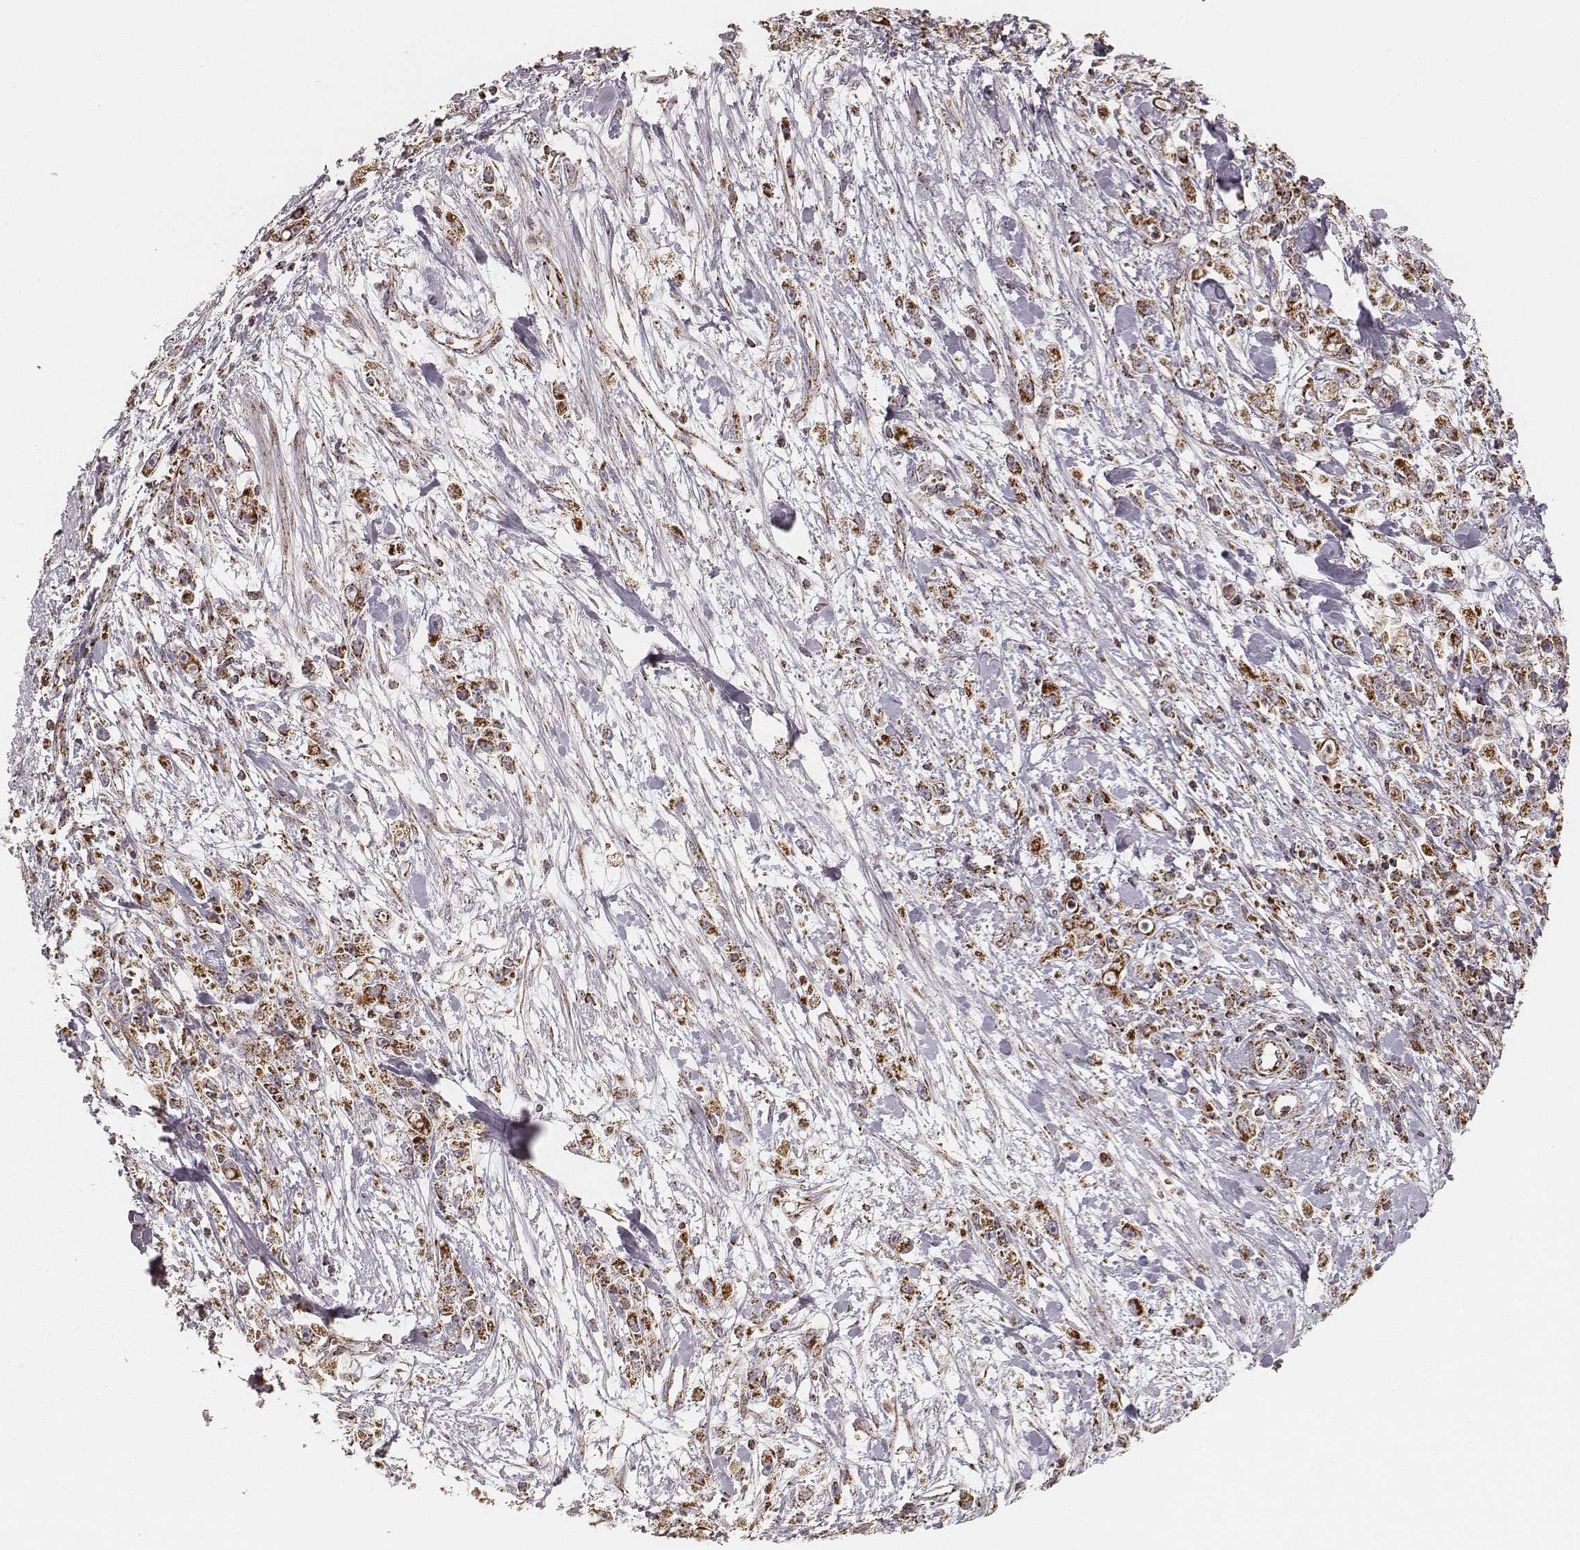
{"staining": {"intensity": "strong", "quantity": ">75%", "location": "cytoplasmic/membranous"}, "tissue": "stomach cancer", "cell_type": "Tumor cells", "image_type": "cancer", "snomed": [{"axis": "morphology", "description": "Adenocarcinoma, NOS"}, {"axis": "topography", "description": "Stomach"}], "caption": "Human stomach cancer (adenocarcinoma) stained for a protein (brown) demonstrates strong cytoplasmic/membranous positive positivity in approximately >75% of tumor cells.", "gene": "CS", "patient": {"sex": "female", "age": 59}}